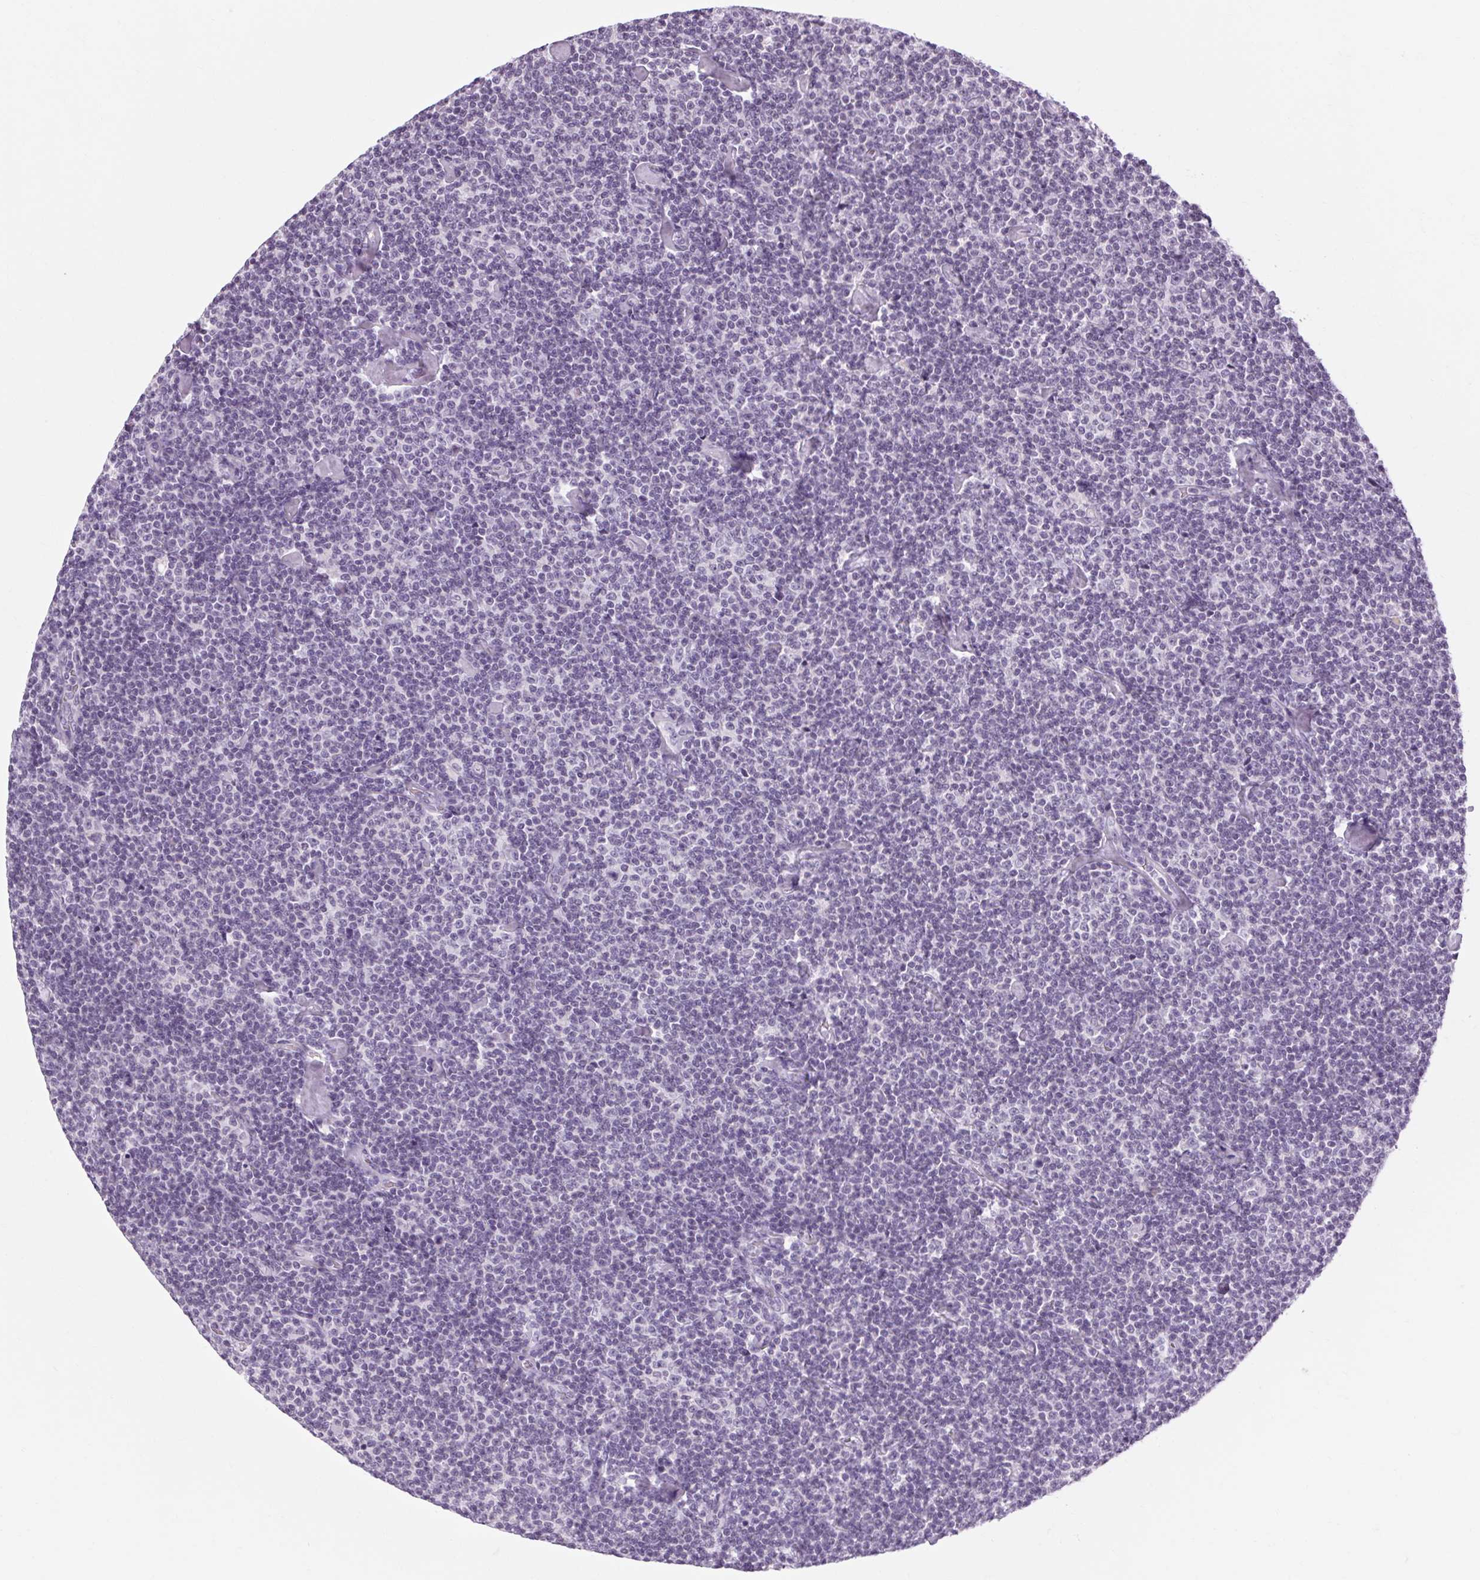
{"staining": {"intensity": "negative", "quantity": "none", "location": "none"}, "tissue": "lymphoma", "cell_type": "Tumor cells", "image_type": "cancer", "snomed": [{"axis": "morphology", "description": "Malignant lymphoma, non-Hodgkin's type, Low grade"}, {"axis": "topography", "description": "Lymph node"}], "caption": "Low-grade malignant lymphoma, non-Hodgkin's type was stained to show a protein in brown. There is no significant staining in tumor cells. The staining was performed using DAB to visualize the protein expression in brown, while the nuclei were stained in blue with hematoxylin (Magnification: 20x).", "gene": "KLHL40", "patient": {"sex": "male", "age": 81}}